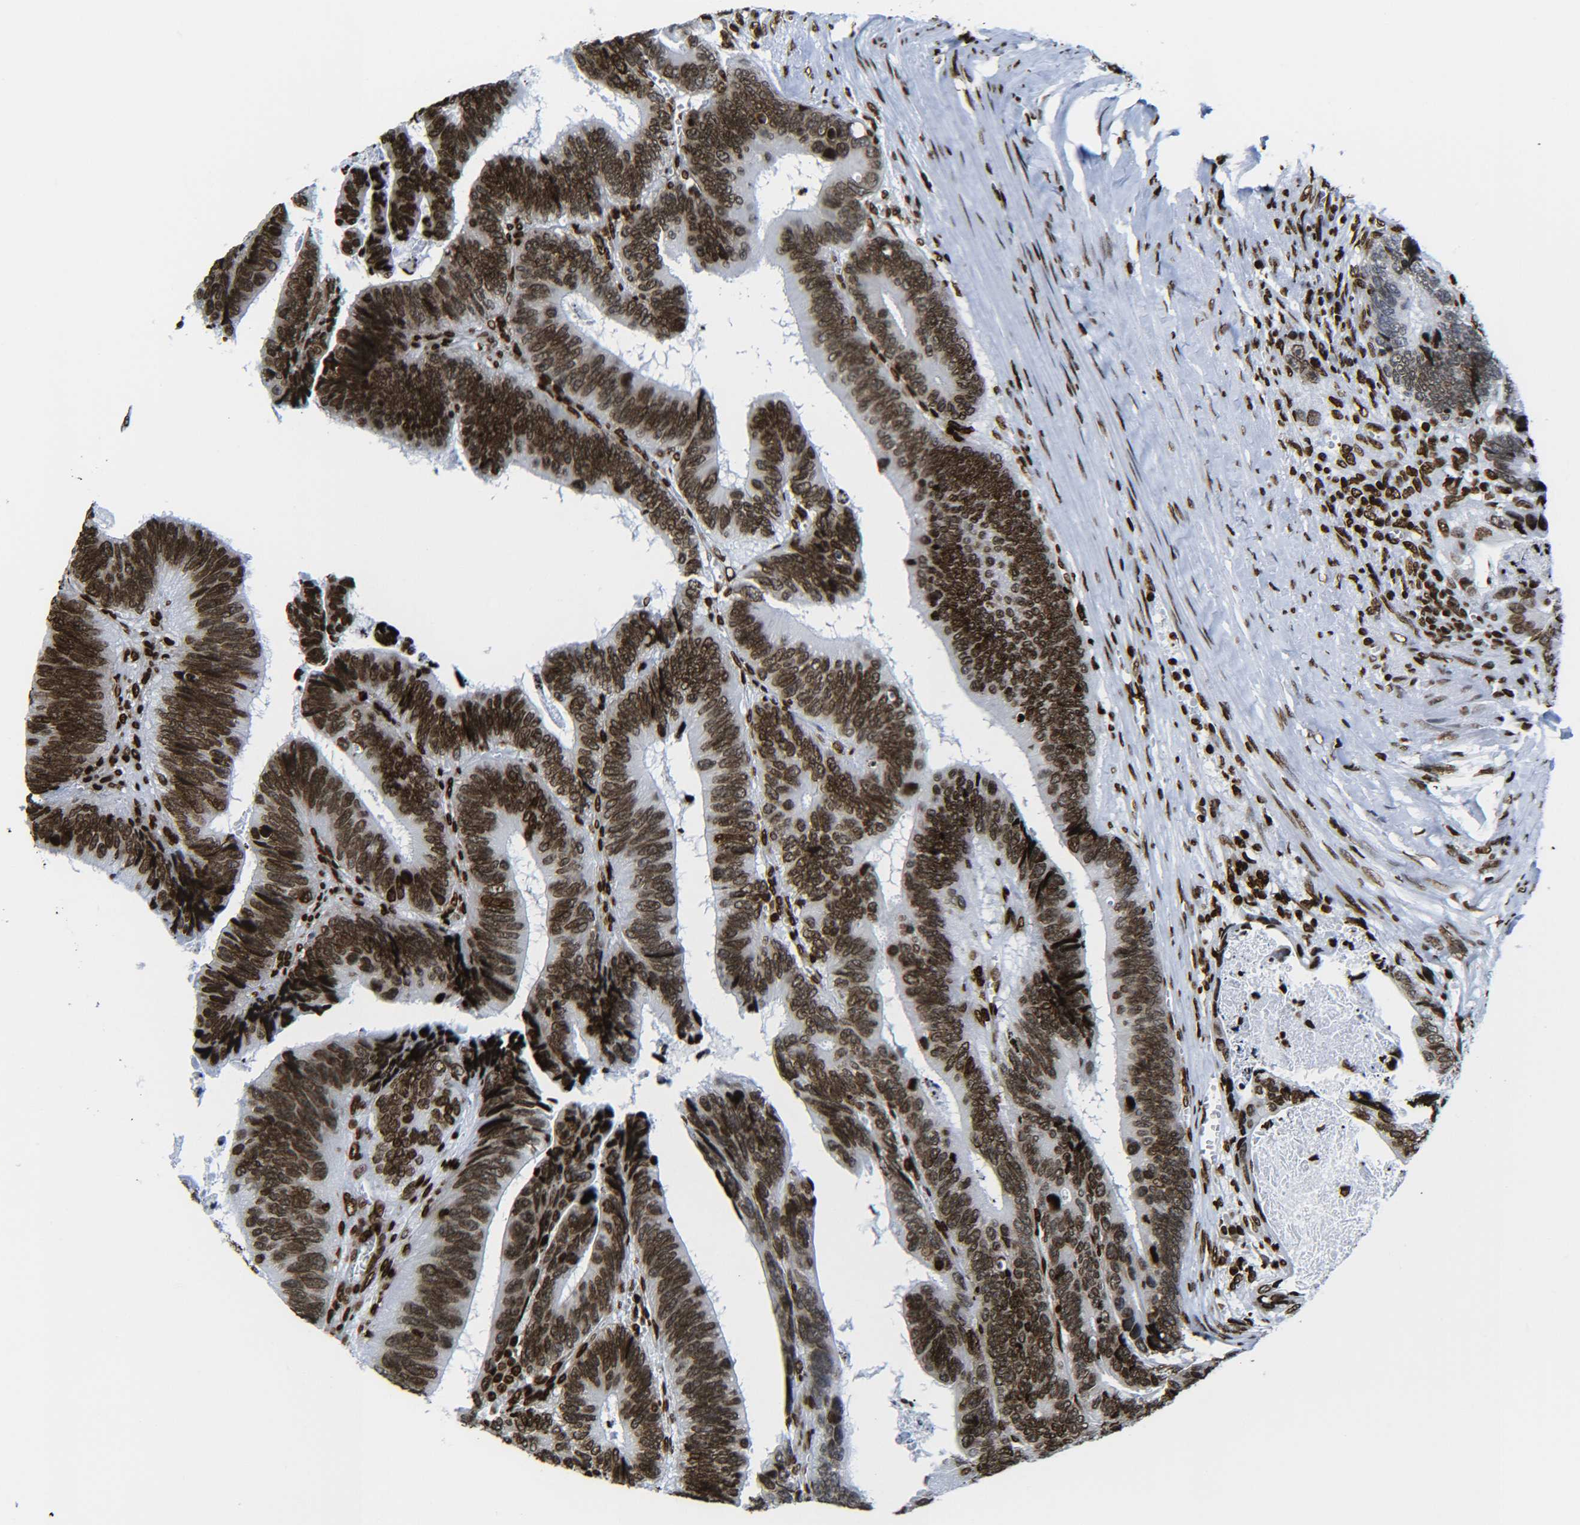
{"staining": {"intensity": "strong", "quantity": ">75%", "location": "nuclear"}, "tissue": "colorectal cancer", "cell_type": "Tumor cells", "image_type": "cancer", "snomed": [{"axis": "morphology", "description": "Adenocarcinoma, NOS"}, {"axis": "topography", "description": "Colon"}], "caption": "IHC staining of adenocarcinoma (colorectal), which exhibits high levels of strong nuclear expression in approximately >75% of tumor cells indicating strong nuclear protein positivity. The staining was performed using DAB (3,3'-diaminobenzidine) (brown) for protein detection and nuclei were counterstained in hematoxylin (blue).", "gene": "H2AX", "patient": {"sex": "male", "age": 72}}